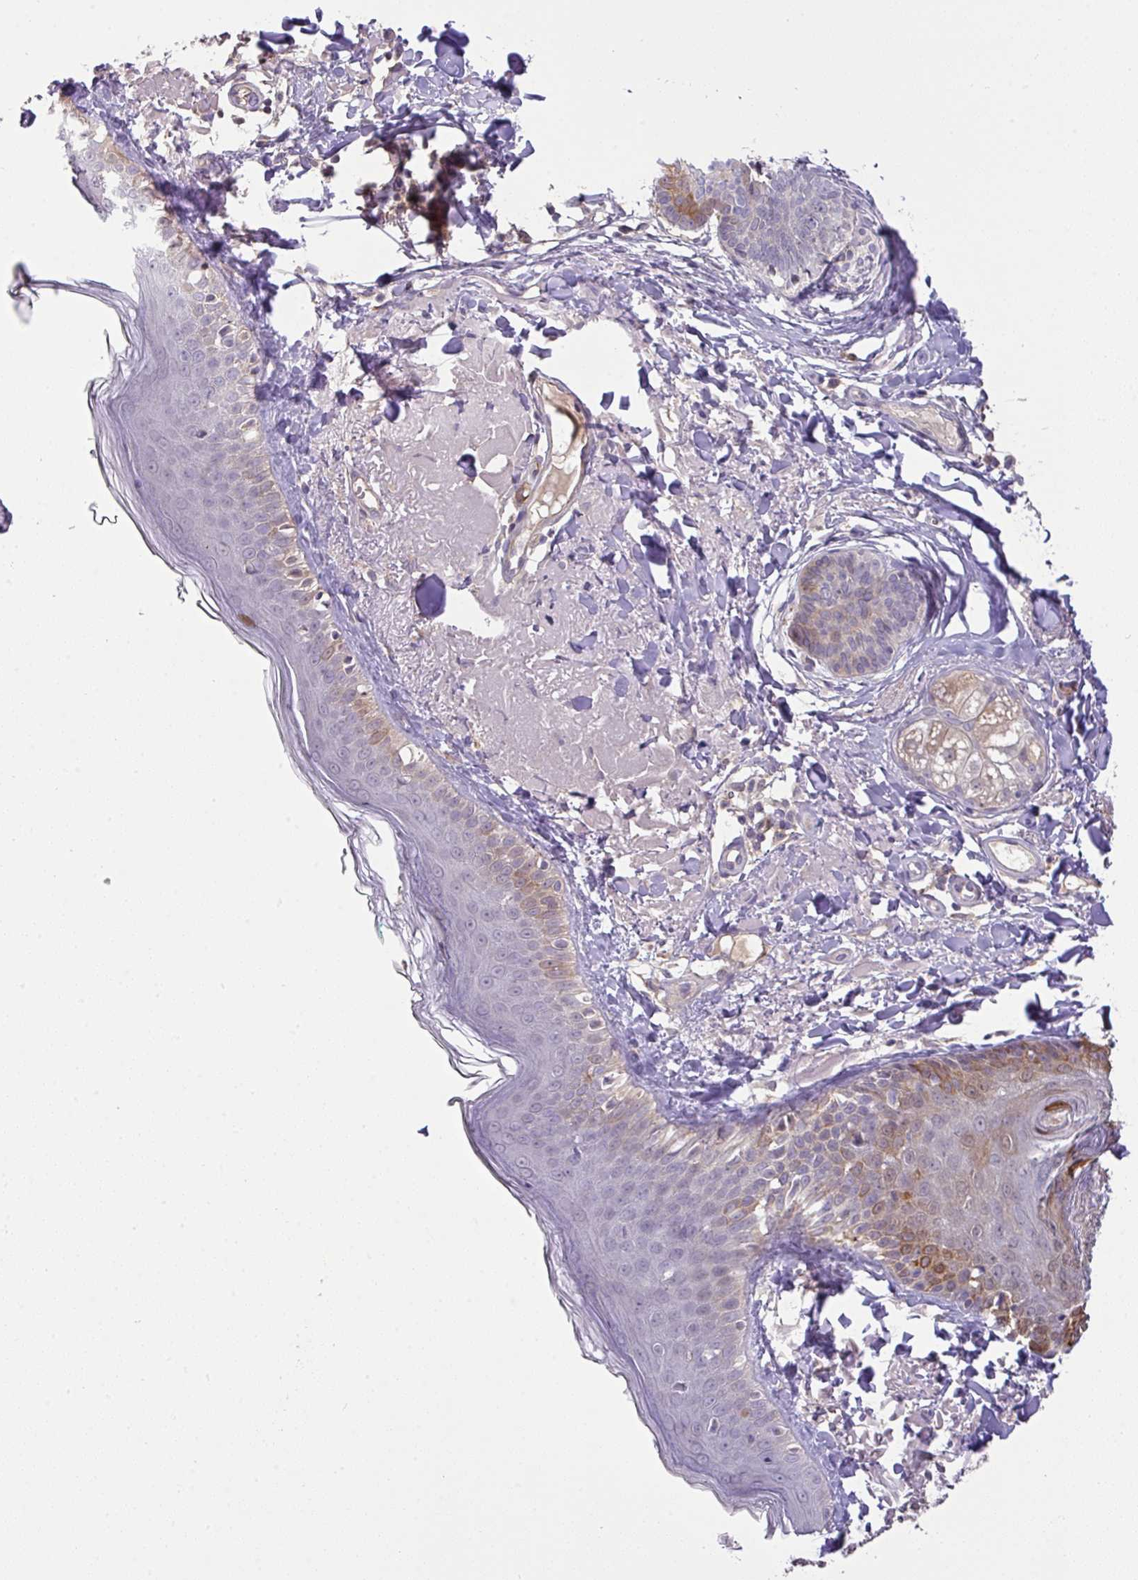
{"staining": {"intensity": "weak", "quantity": ">75%", "location": "cytoplasmic/membranous"}, "tissue": "skin", "cell_type": "Fibroblasts", "image_type": "normal", "snomed": [{"axis": "morphology", "description": "Normal tissue, NOS"}, {"axis": "morphology", "description": "Malignant melanoma, NOS"}, {"axis": "topography", "description": "Skin"}], "caption": "Fibroblasts show low levels of weak cytoplasmic/membranous expression in about >75% of cells in unremarkable skin. (DAB = brown stain, brightfield microscopy at high magnification).", "gene": "GCNT7", "patient": {"sex": "male", "age": 80}}